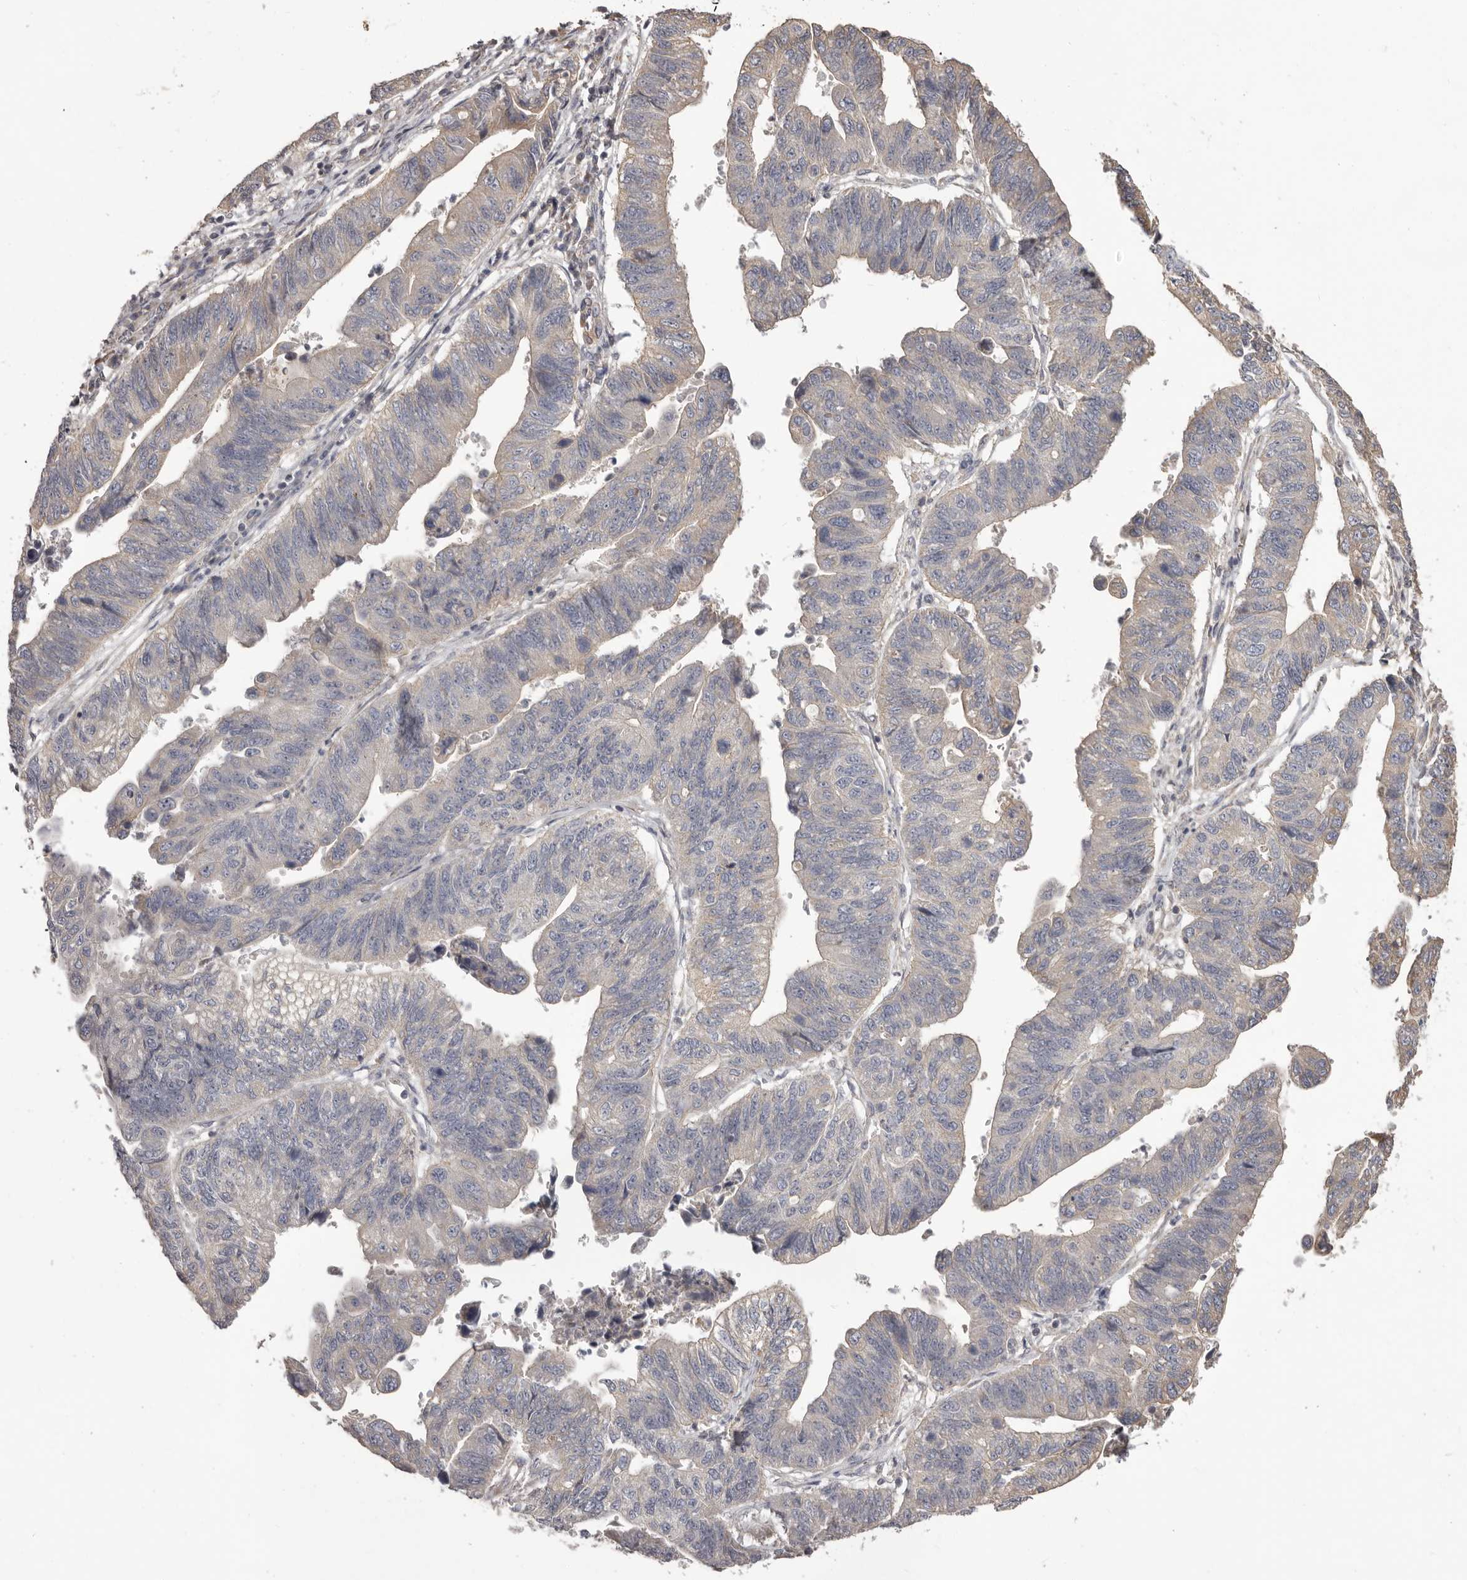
{"staining": {"intensity": "weak", "quantity": "<25%", "location": "cytoplasmic/membranous"}, "tissue": "stomach cancer", "cell_type": "Tumor cells", "image_type": "cancer", "snomed": [{"axis": "morphology", "description": "Adenocarcinoma, NOS"}, {"axis": "topography", "description": "Stomach"}], "caption": "Immunohistochemical staining of stomach cancer (adenocarcinoma) displays no significant staining in tumor cells. (DAB (3,3'-diaminobenzidine) IHC with hematoxylin counter stain).", "gene": "HRH1", "patient": {"sex": "male", "age": 59}}